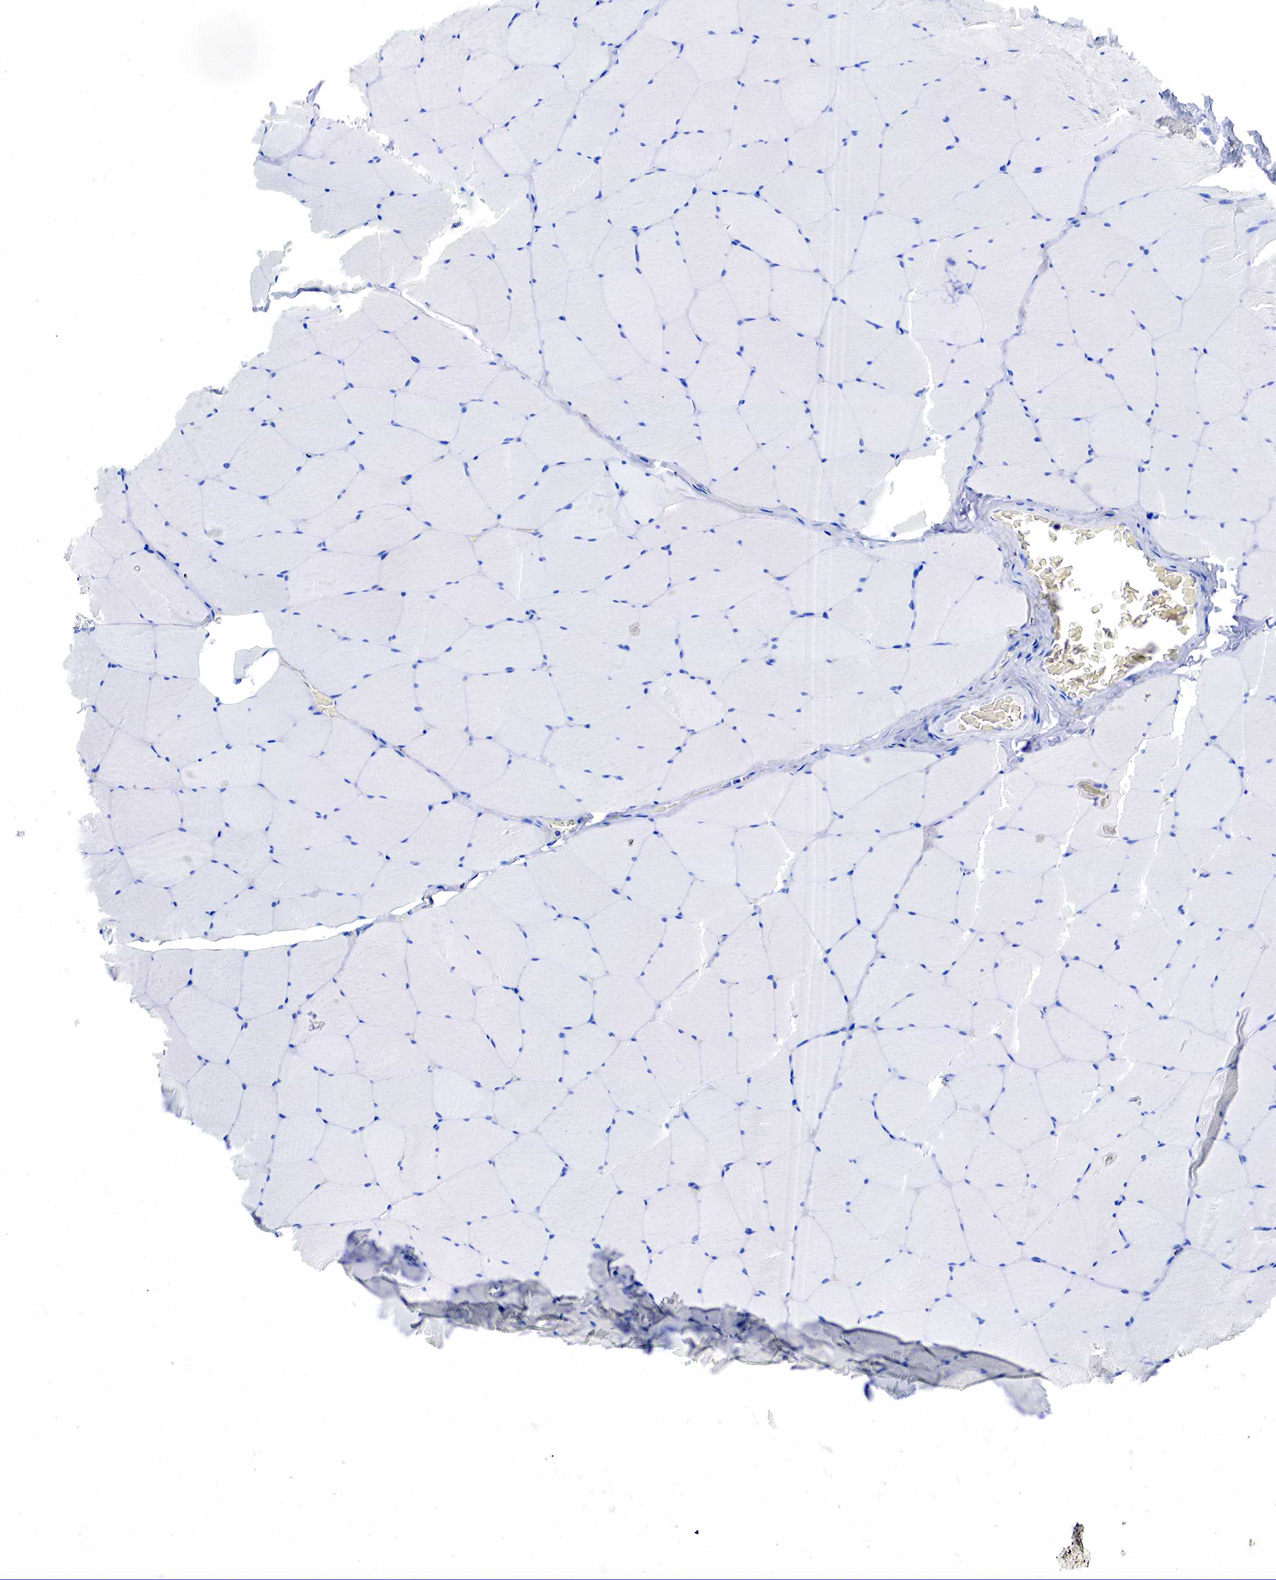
{"staining": {"intensity": "negative", "quantity": "none", "location": "none"}, "tissue": "skeletal muscle", "cell_type": "Myocytes", "image_type": "normal", "snomed": [{"axis": "morphology", "description": "Normal tissue, NOS"}, {"axis": "topography", "description": "Skeletal muscle"}, {"axis": "topography", "description": "Salivary gland"}], "caption": "Myocytes show no significant protein staining in normal skeletal muscle.", "gene": "CD68", "patient": {"sex": "male", "age": 62}}